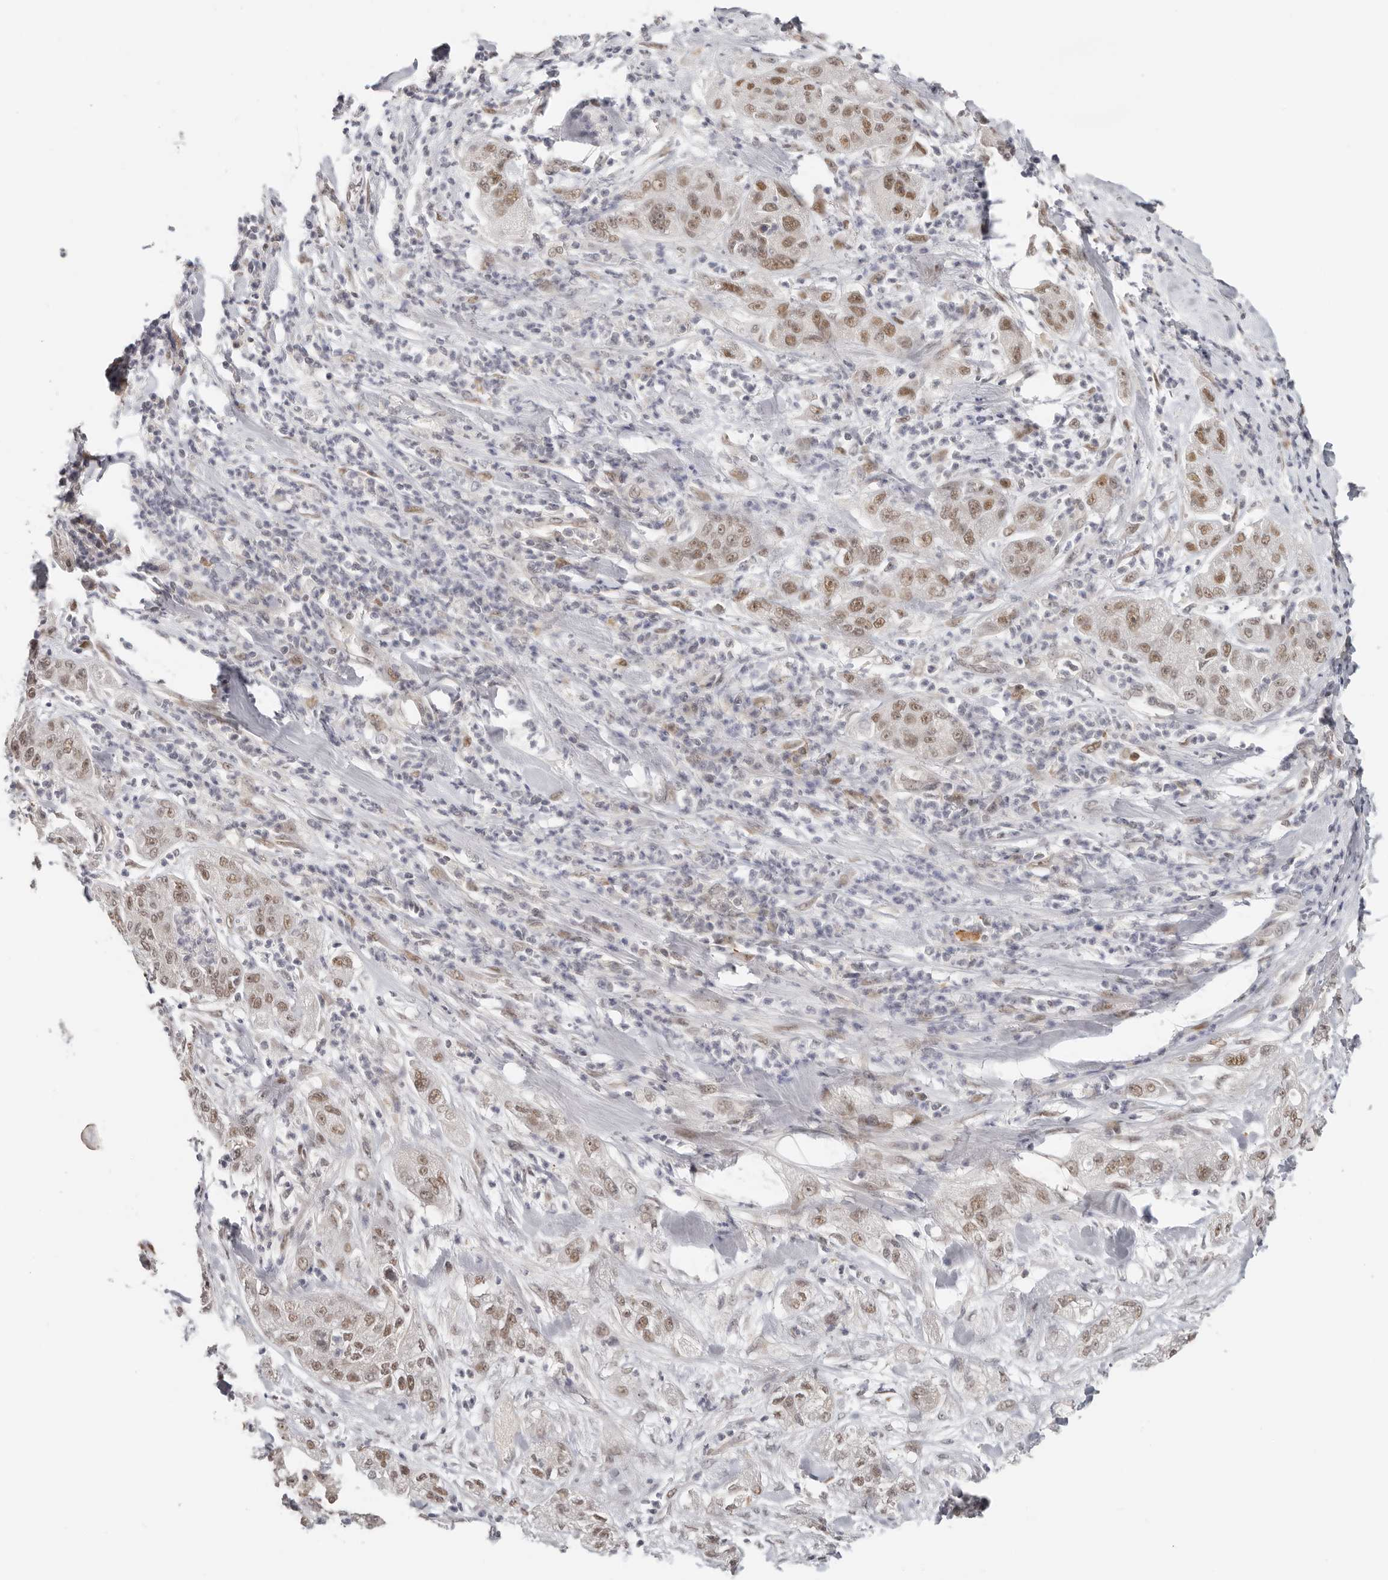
{"staining": {"intensity": "moderate", "quantity": ">75%", "location": "nuclear"}, "tissue": "pancreatic cancer", "cell_type": "Tumor cells", "image_type": "cancer", "snomed": [{"axis": "morphology", "description": "Adenocarcinoma, NOS"}, {"axis": "topography", "description": "Pancreas"}], "caption": "Immunohistochemical staining of pancreatic cancer (adenocarcinoma) displays moderate nuclear protein staining in approximately >75% of tumor cells.", "gene": "LARP7", "patient": {"sex": "female", "age": 78}}